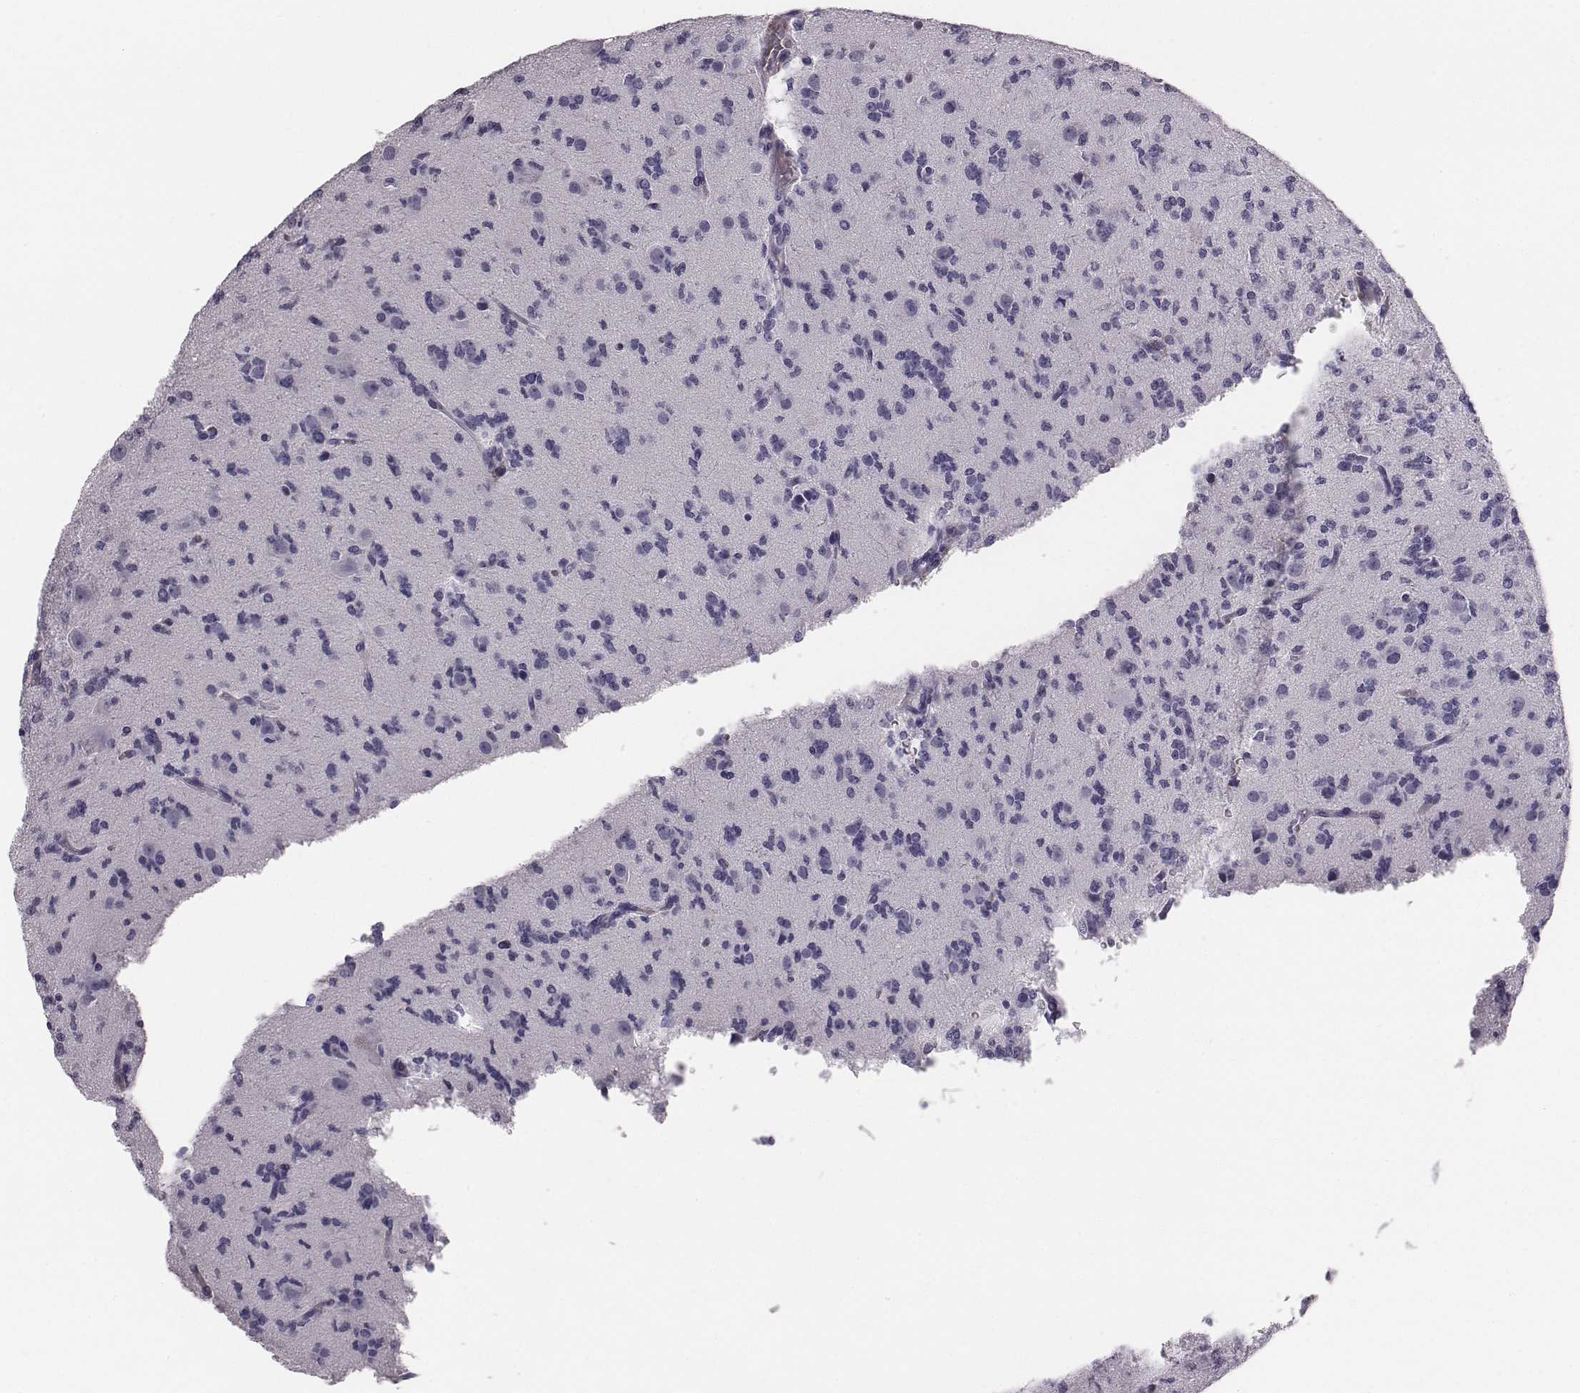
{"staining": {"intensity": "negative", "quantity": "none", "location": "none"}, "tissue": "glioma", "cell_type": "Tumor cells", "image_type": "cancer", "snomed": [{"axis": "morphology", "description": "Glioma, malignant, Low grade"}, {"axis": "topography", "description": "Brain"}], "caption": "This is an IHC photomicrograph of glioma. There is no positivity in tumor cells.", "gene": "HBZ", "patient": {"sex": "male", "age": 27}}